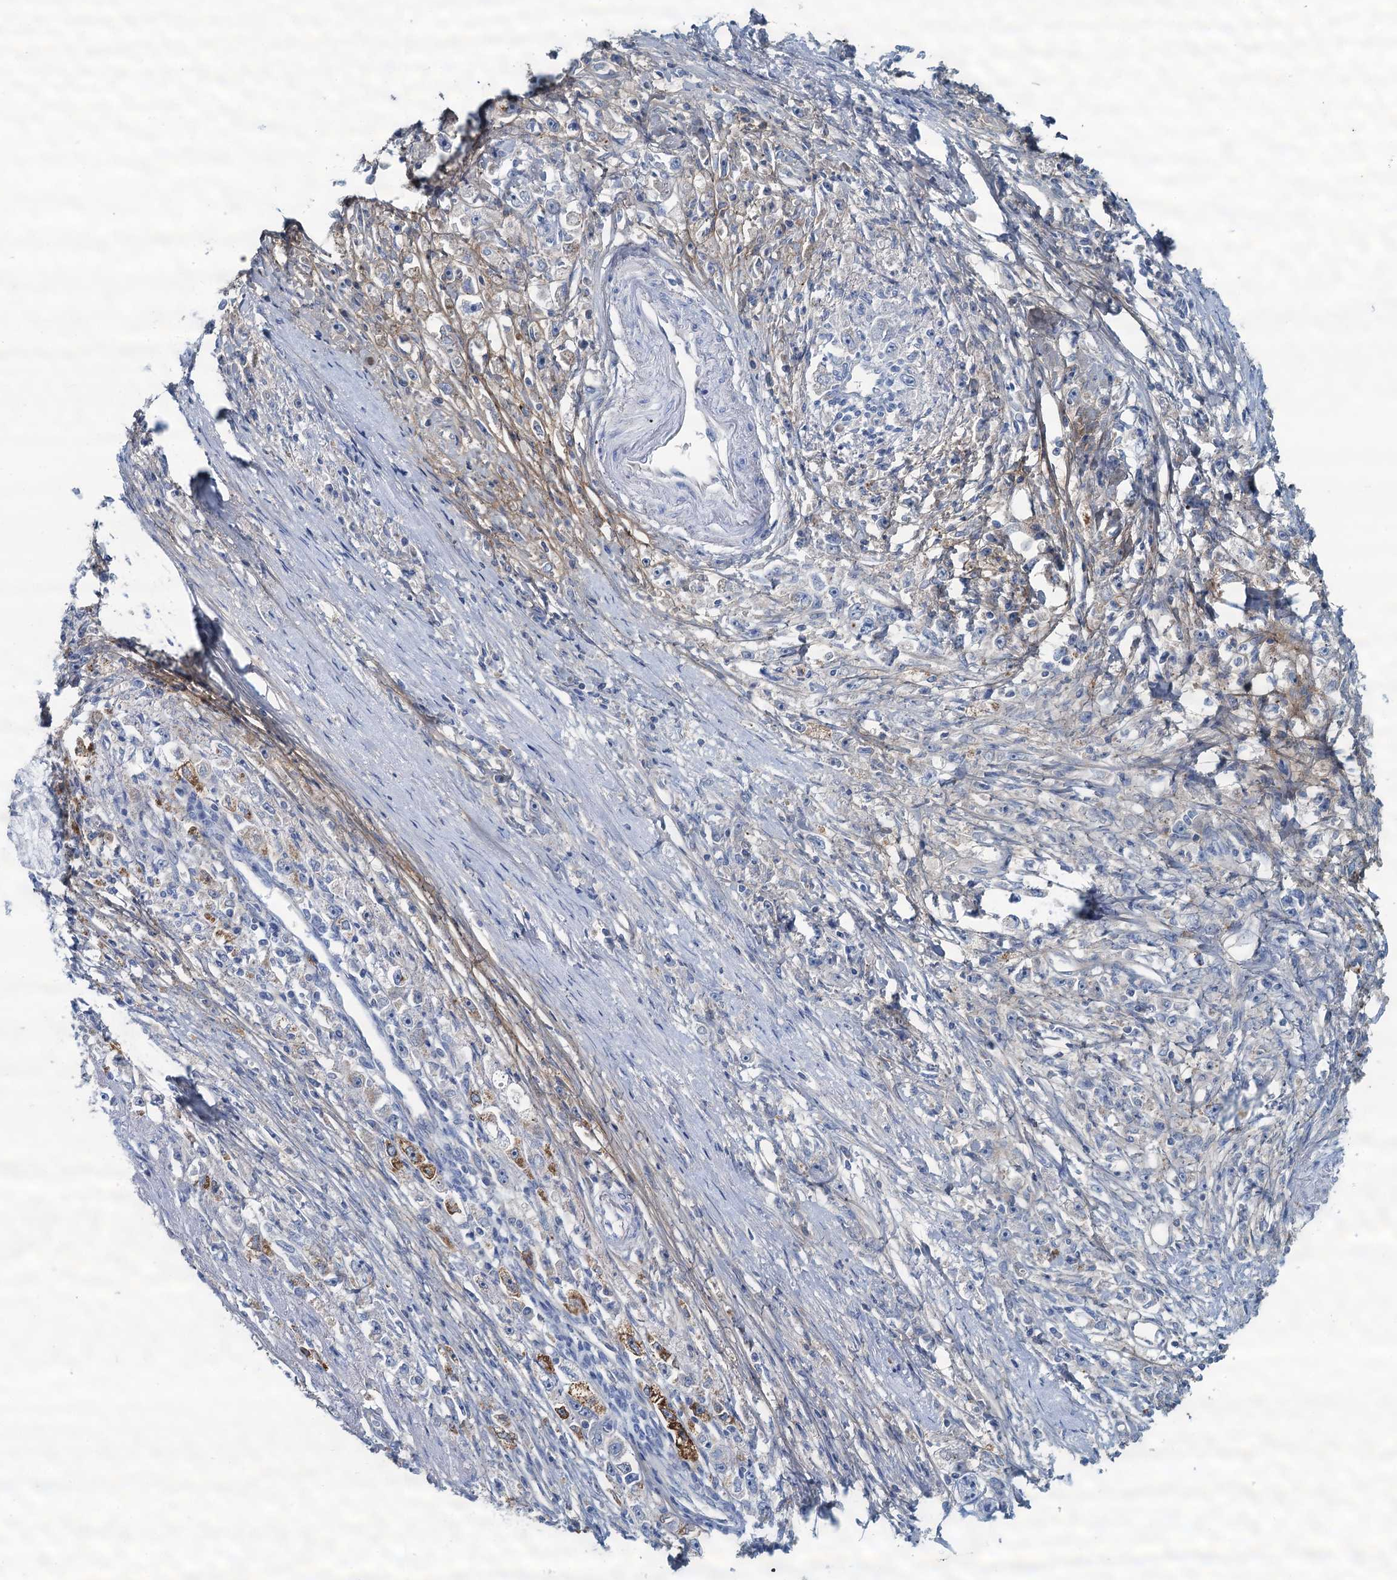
{"staining": {"intensity": "negative", "quantity": "none", "location": "none"}, "tissue": "stomach cancer", "cell_type": "Tumor cells", "image_type": "cancer", "snomed": [{"axis": "morphology", "description": "Adenocarcinoma, NOS"}, {"axis": "topography", "description": "Stomach"}], "caption": "Immunohistochemistry micrograph of human stomach adenocarcinoma stained for a protein (brown), which reveals no staining in tumor cells. Nuclei are stained in blue.", "gene": "THAP10", "patient": {"sex": "female", "age": 59}}